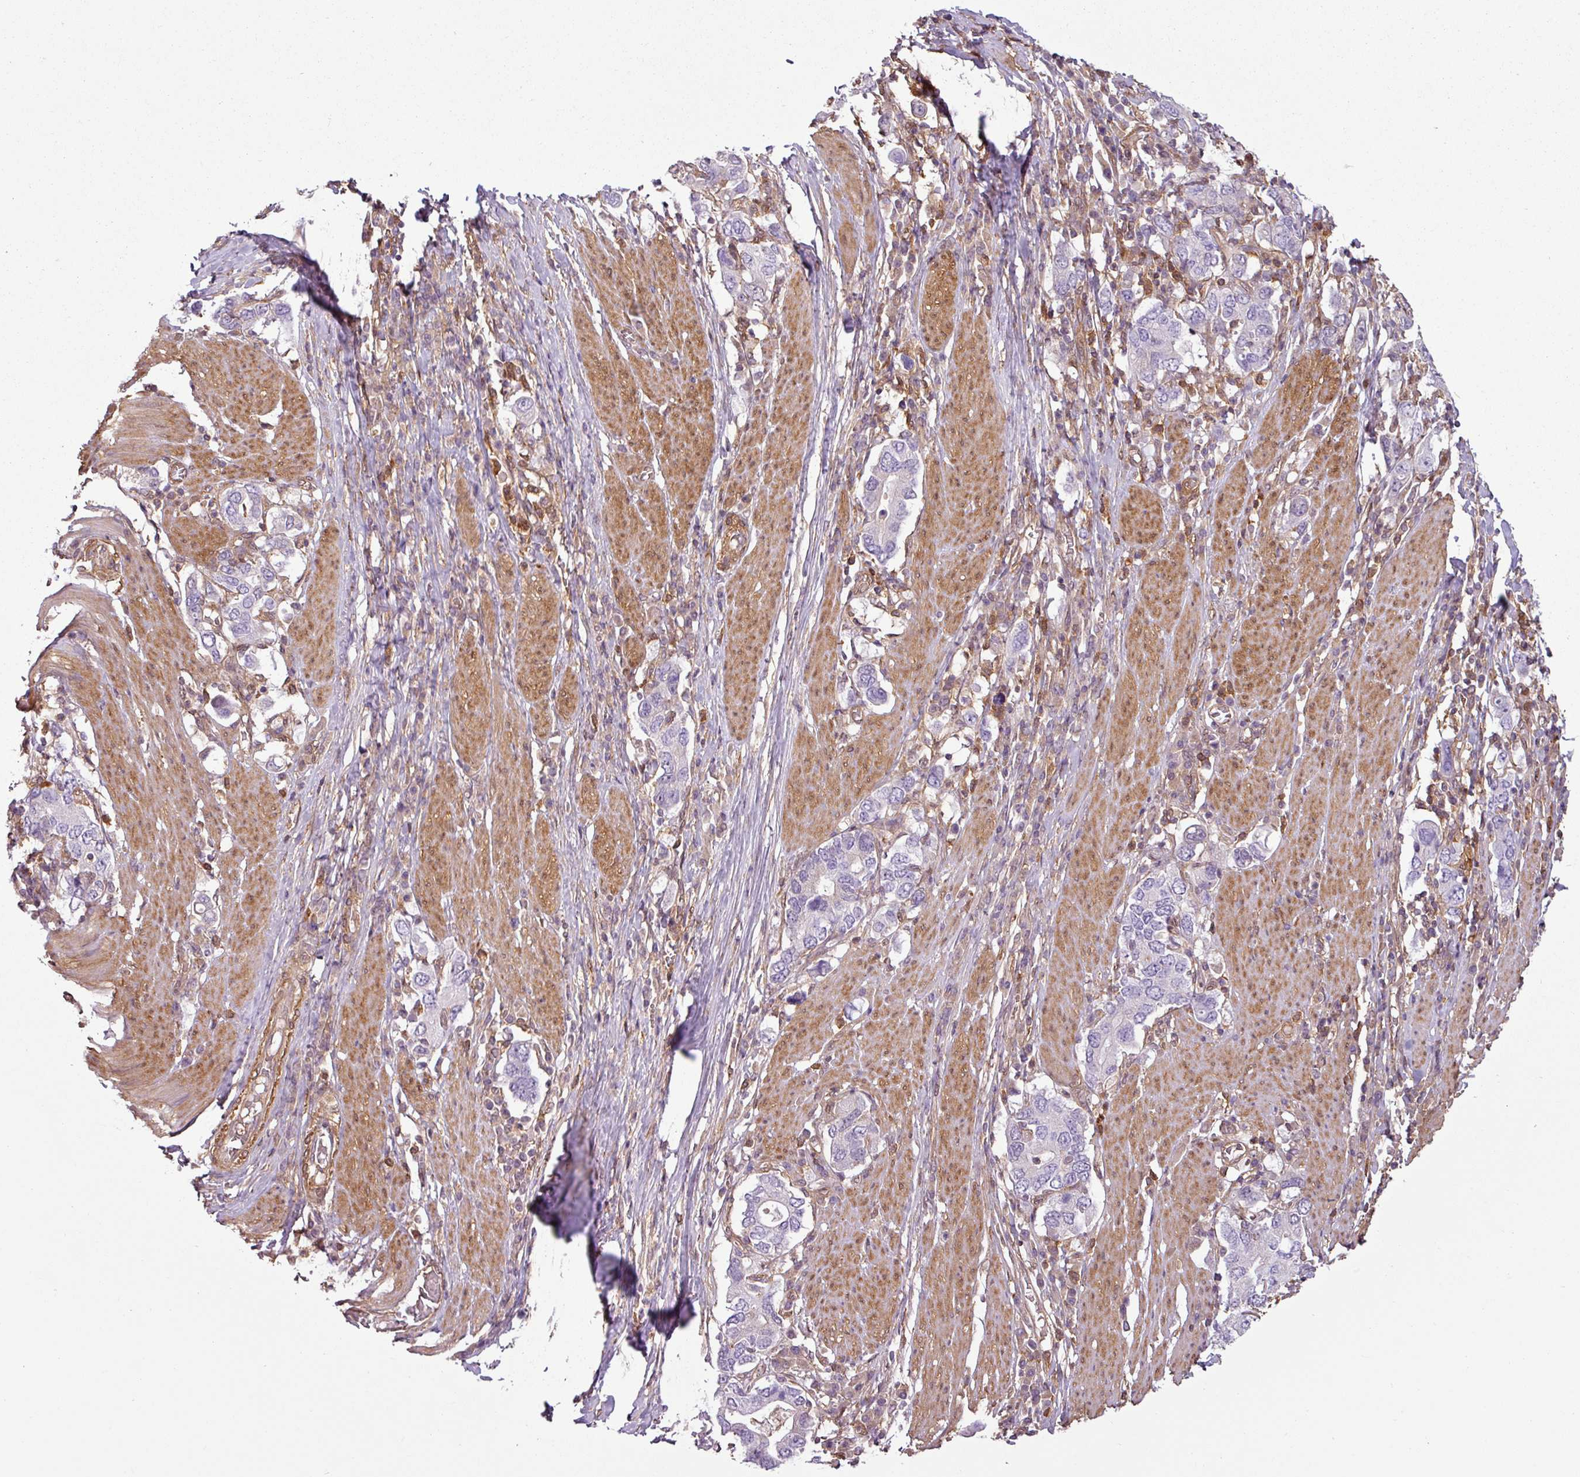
{"staining": {"intensity": "negative", "quantity": "none", "location": "none"}, "tissue": "stomach cancer", "cell_type": "Tumor cells", "image_type": "cancer", "snomed": [{"axis": "morphology", "description": "Adenocarcinoma, NOS"}, {"axis": "topography", "description": "Stomach, upper"}, {"axis": "topography", "description": "Stomach"}], "caption": "Immunohistochemistry of stomach adenocarcinoma reveals no expression in tumor cells.", "gene": "SH3BGRL", "patient": {"sex": "male", "age": 62}}